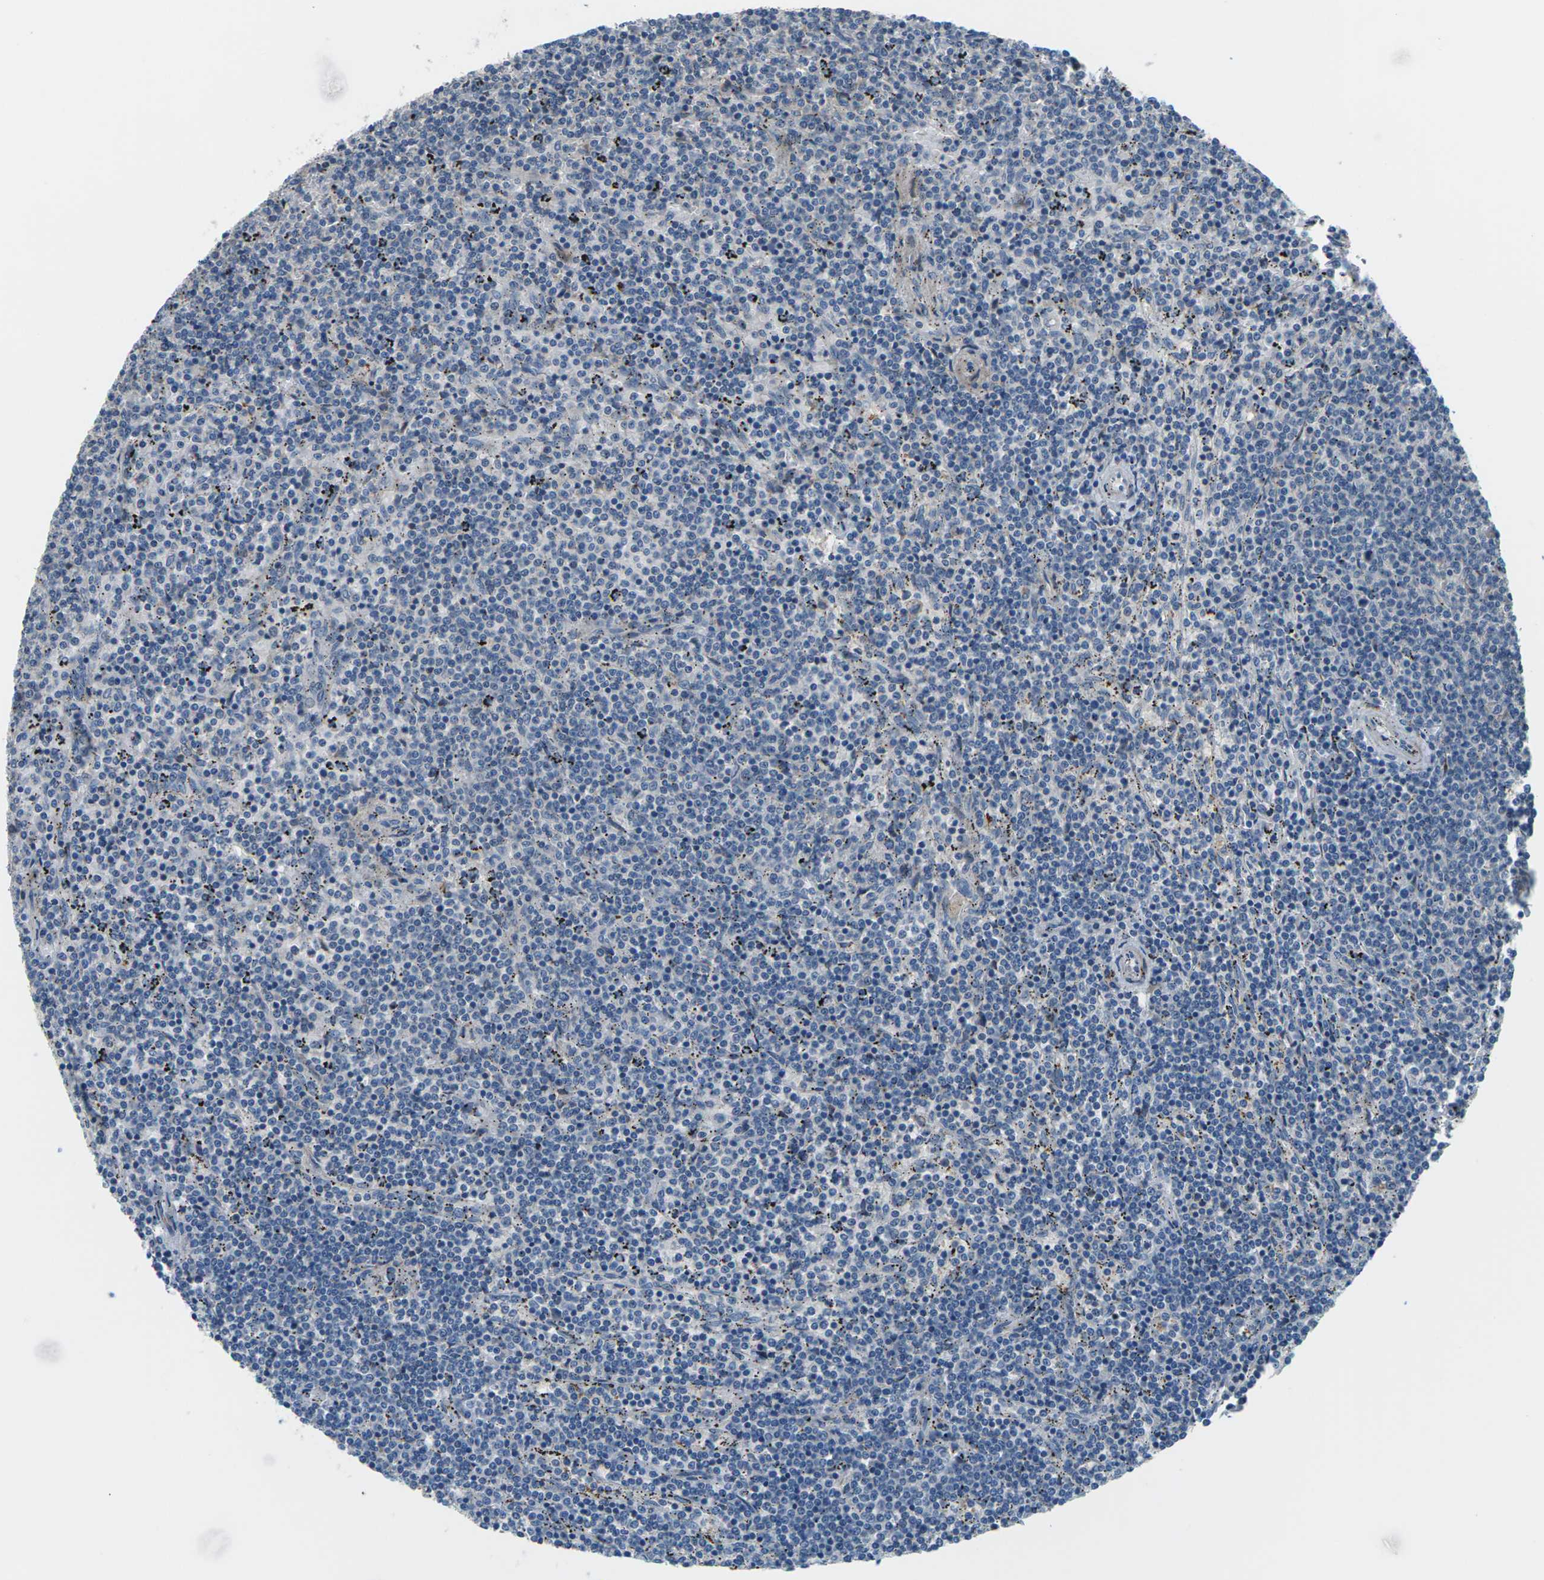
{"staining": {"intensity": "negative", "quantity": "none", "location": "none"}, "tissue": "lymphoma", "cell_type": "Tumor cells", "image_type": "cancer", "snomed": [{"axis": "morphology", "description": "Malignant lymphoma, non-Hodgkin's type, Low grade"}, {"axis": "topography", "description": "Spleen"}], "caption": "This is an immunohistochemistry (IHC) micrograph of lymphoma. There is no positivity in tumor cells.", "gene": "SLC13A3", "patient": {"sex": "female", "age": 50}}